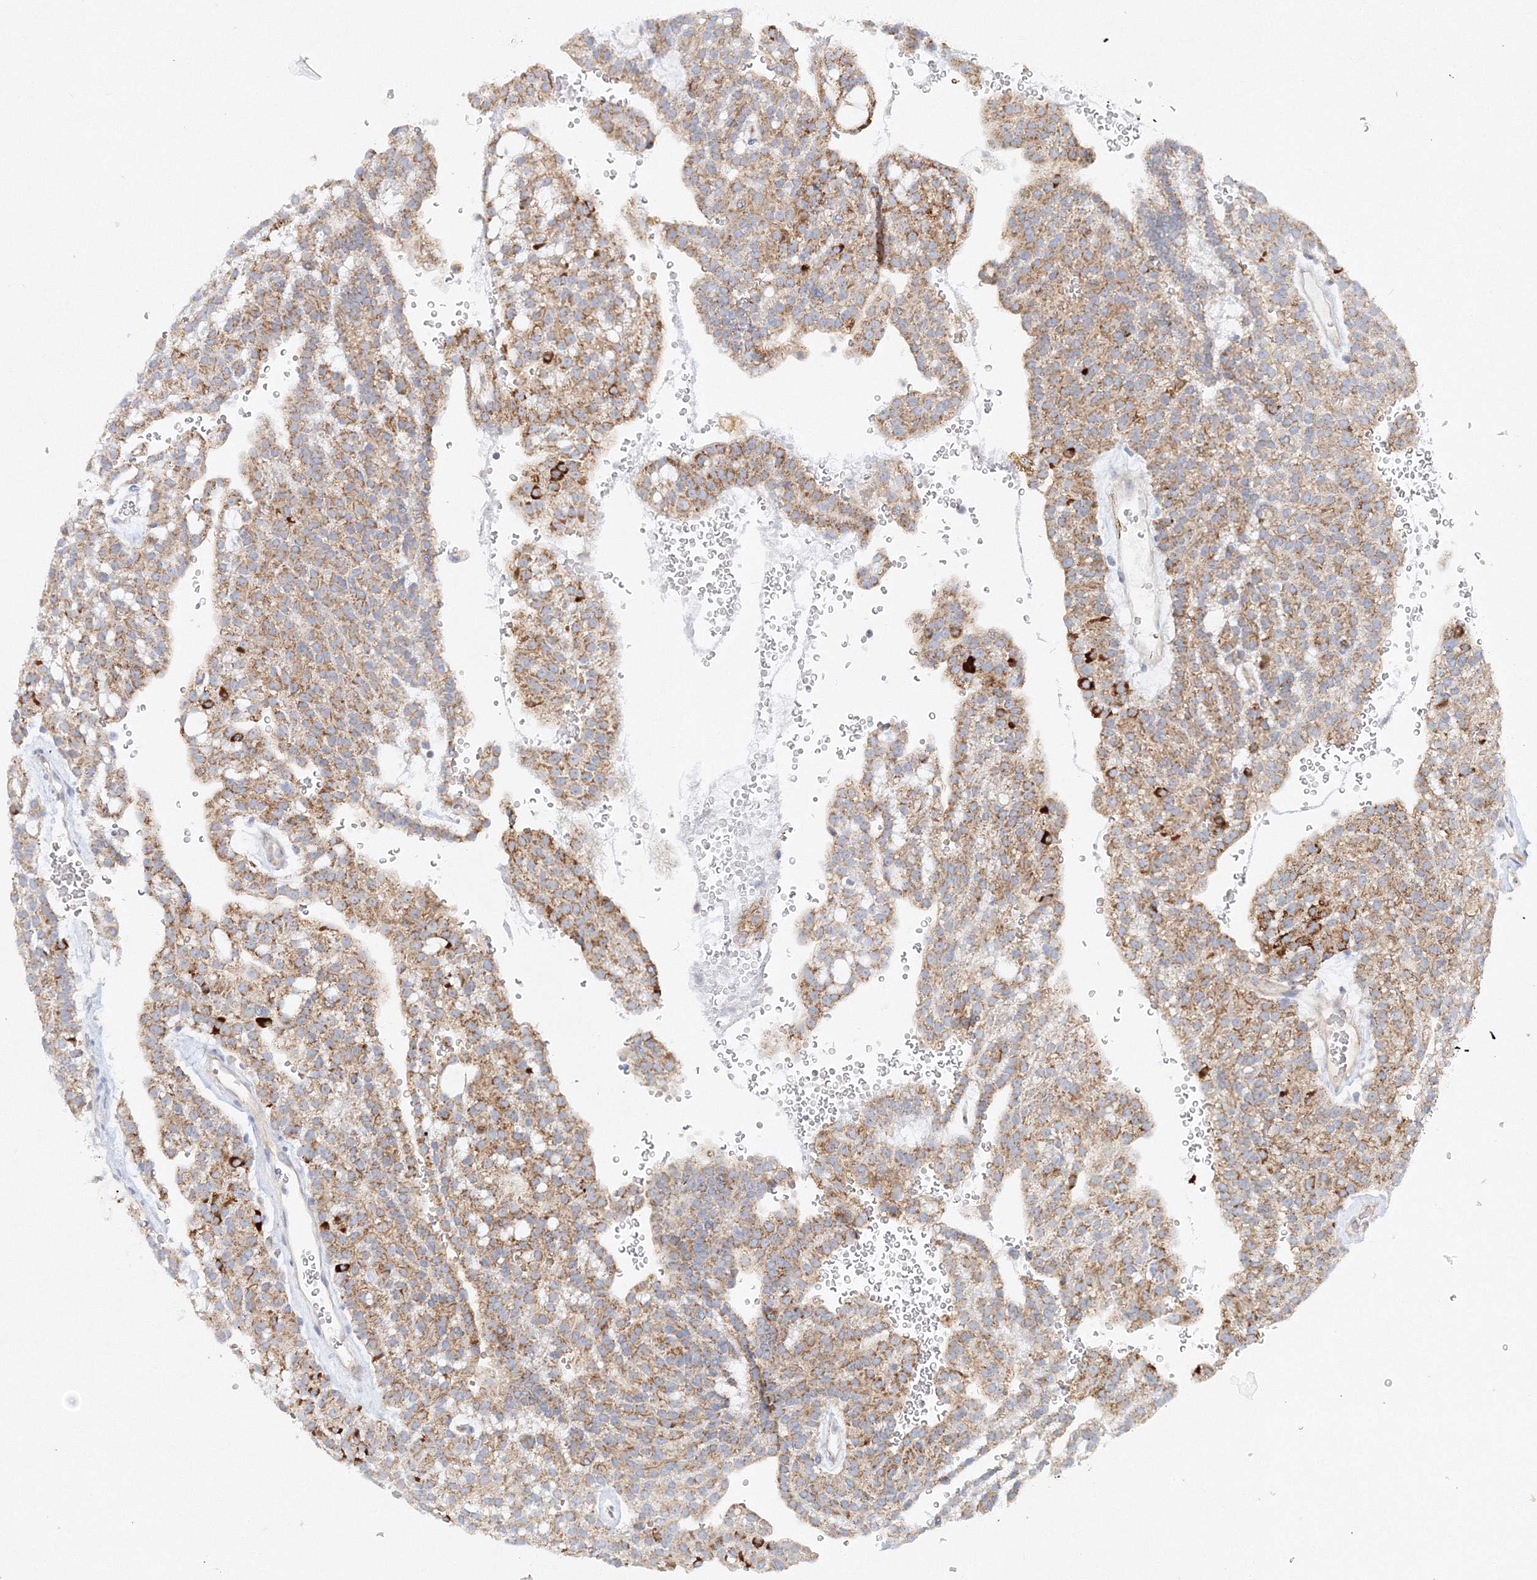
{"staining": {"intensity": "moderate", "quantity": ">75%", "location": "cytoplasmic/membranous"}, "tissue": "renal cancer", "cell_type": "Tumor cells", "image_type": "cancer", "snomed": [{"axis": "morphology", "description": "Adenocarcinoma, NOS"}, {"axis": "topography", "description": "Kidney"}], "caption": "IHC of renal adenocarcinoma shows medium levels of moderate cytoplasmic/membranous staining in about >75% of tumor cells.", "gene": "DNAH1", "patient": {"sex": "male", "age": 63}}